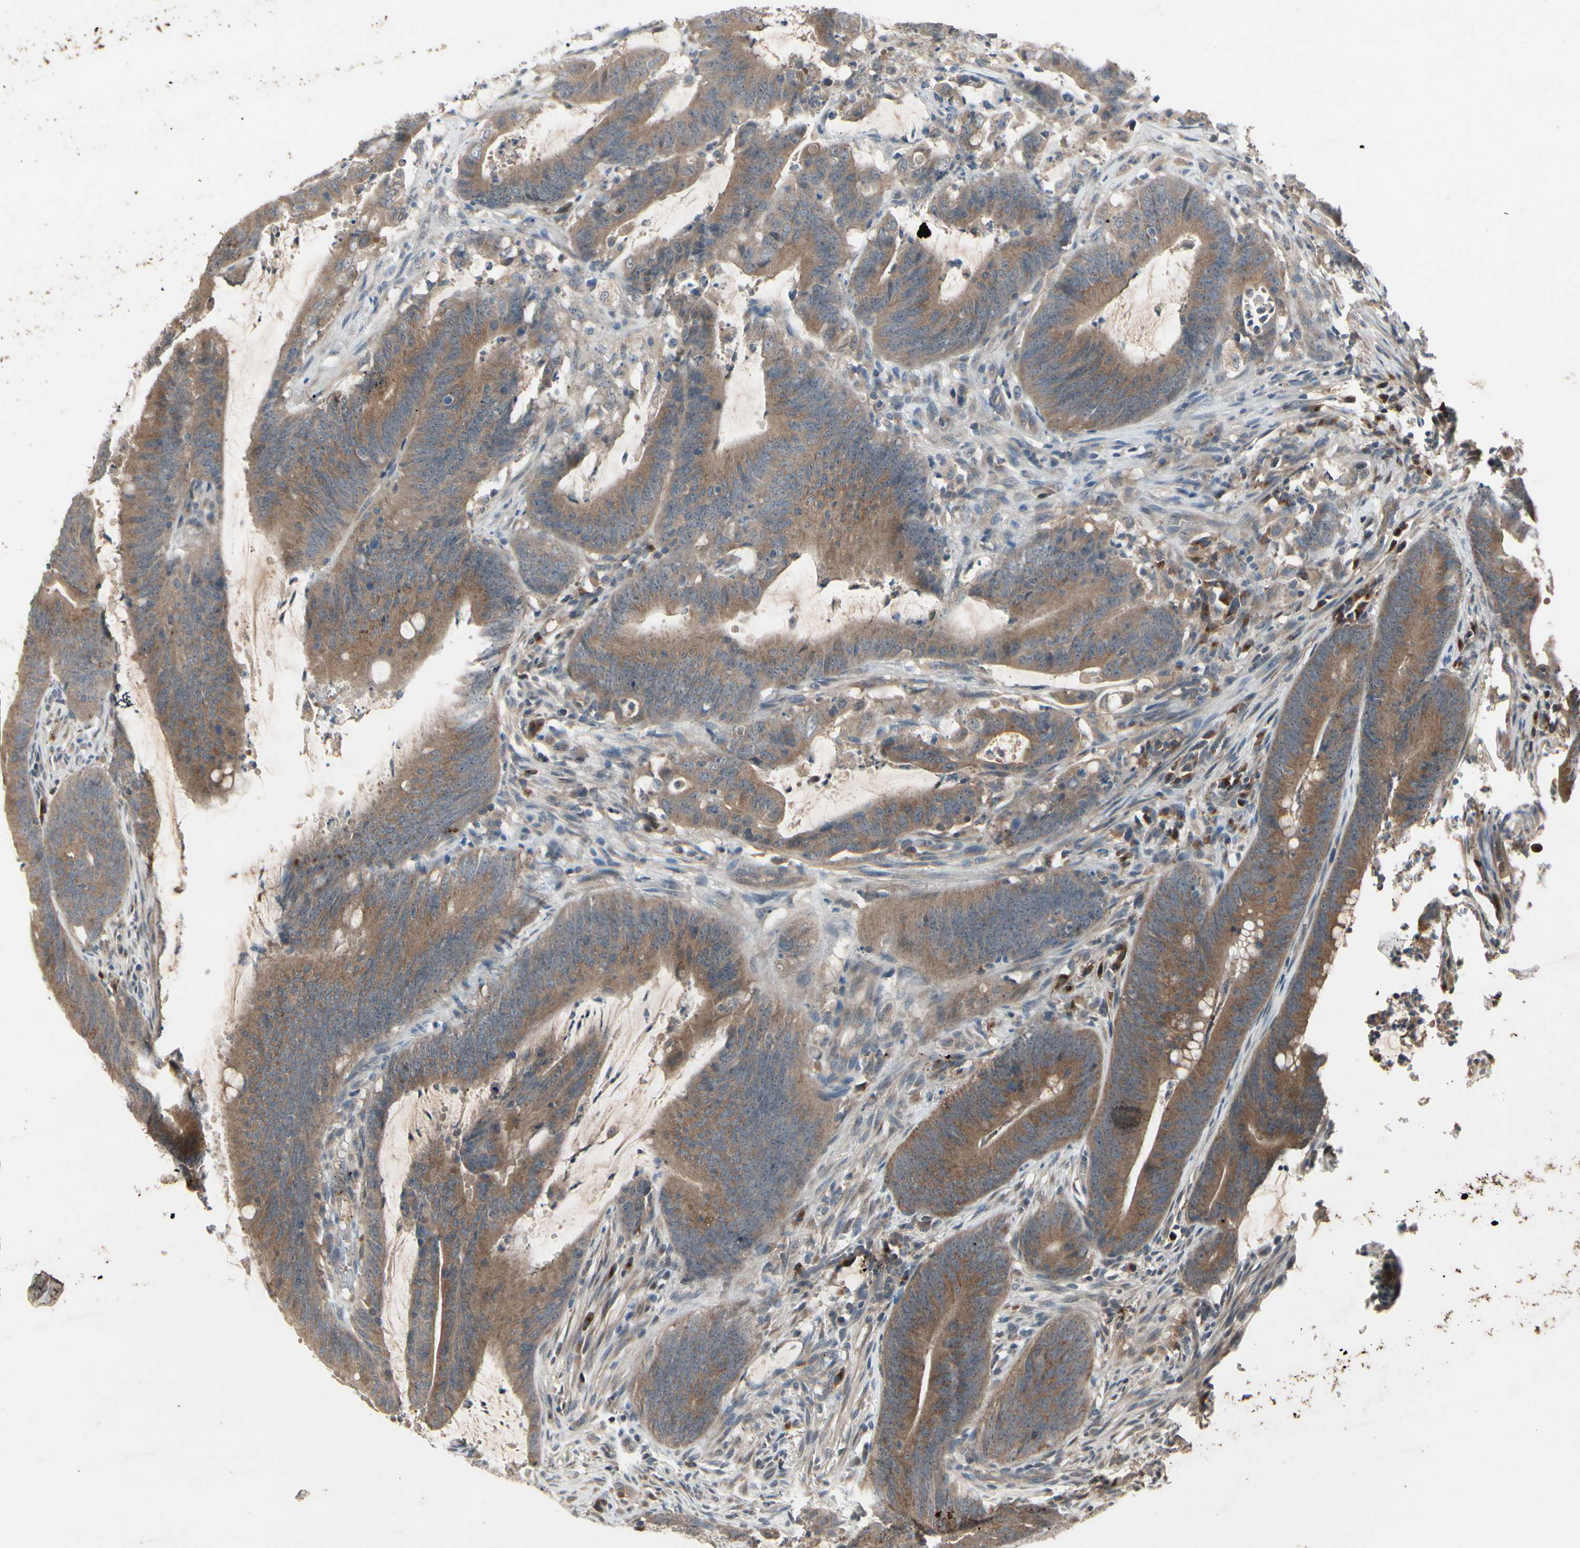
{"staining": {"intensity": "moderate", "quantity": ">75%", "location": "cytoplasmic/membranous"}, "tissue": "colorectal cancer", "cell_type": "Tumor cells", "image_type": "cancer", "snomed": [{"axis": "morphology", "description": "Adenocarcinoma, NOS"}, {"axis": "topography", "description": "Rectum"}], "caption": "Immunohistochemical staining of colorectal cancer (adenocarcinoma) displays medium levels of moderate cytoplasmic/membranous positivity in approximately >75% of tumor cells.", "gene": "NSF", "patient": {"sex": "female", "age": 66}}